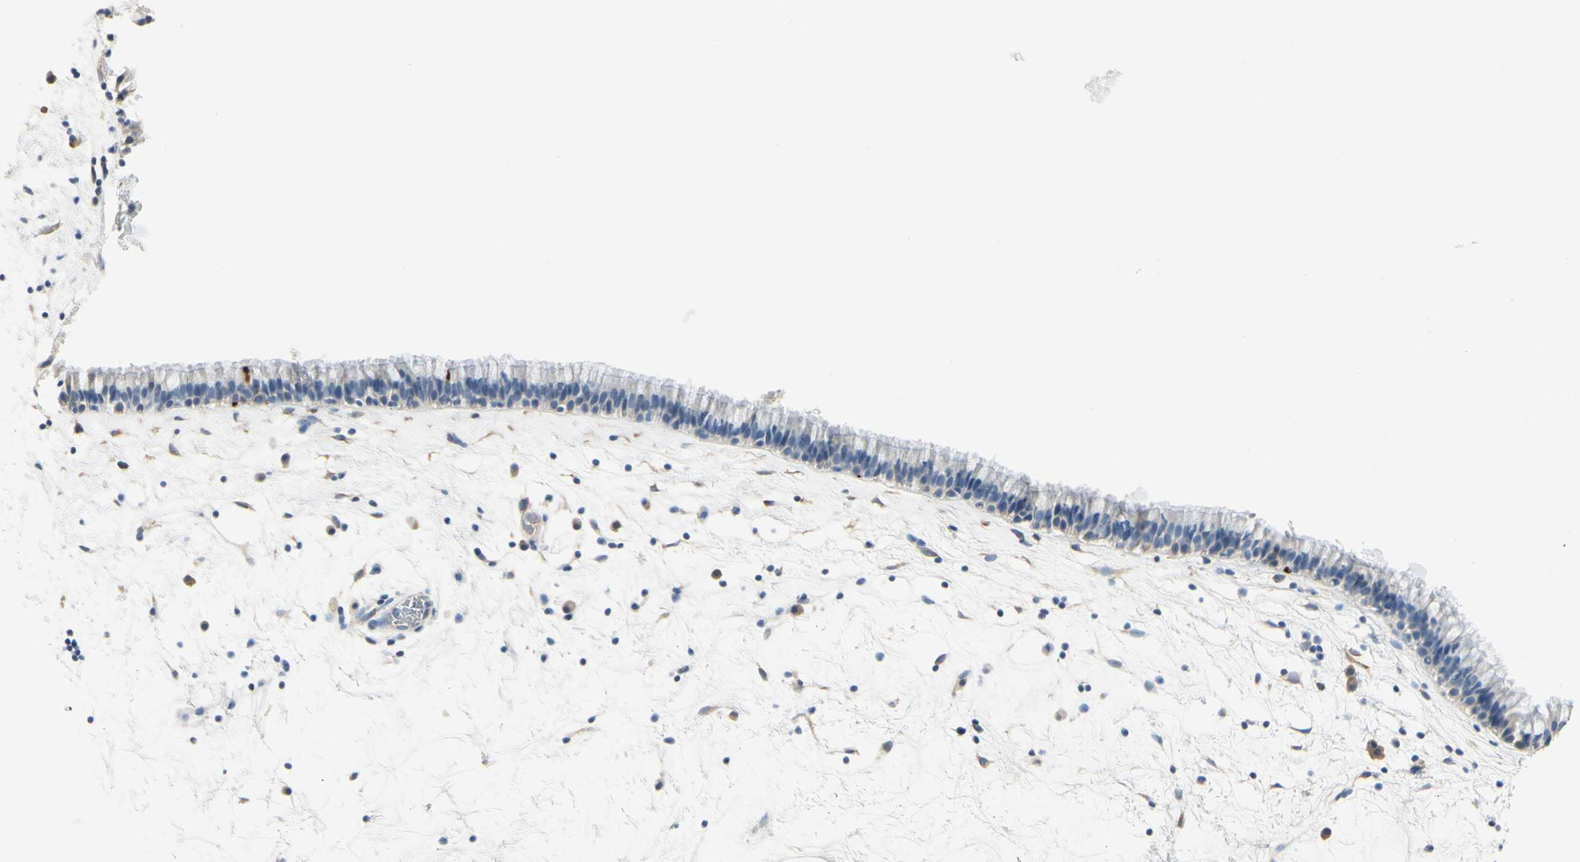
{"staining": {"intensity": "weak", "quantity": "<25%", "location": "cytoplasmic/membranous"}, "tissue": "nasopharynx", "cell_type": "Respiratory epithelial cells", "image_type": "normal", "snomed": [{"axis": "morphology", "description": "Normal tissue, NOS"}, {"axis": "morphology", "description": "Inflammation, NOS"}, {"axis": "topography", "description": "Nasopharynx"}], "caption": "This image is of benign nasopharynx stained with IHC to label a protein in brown with the nuclei are counter-stained blue. There is no staining in respiratory epithelial cells. Nuclei are stained in blue.", "gene": "AMPH", "patient": {"sex": "male", "age": 48}}